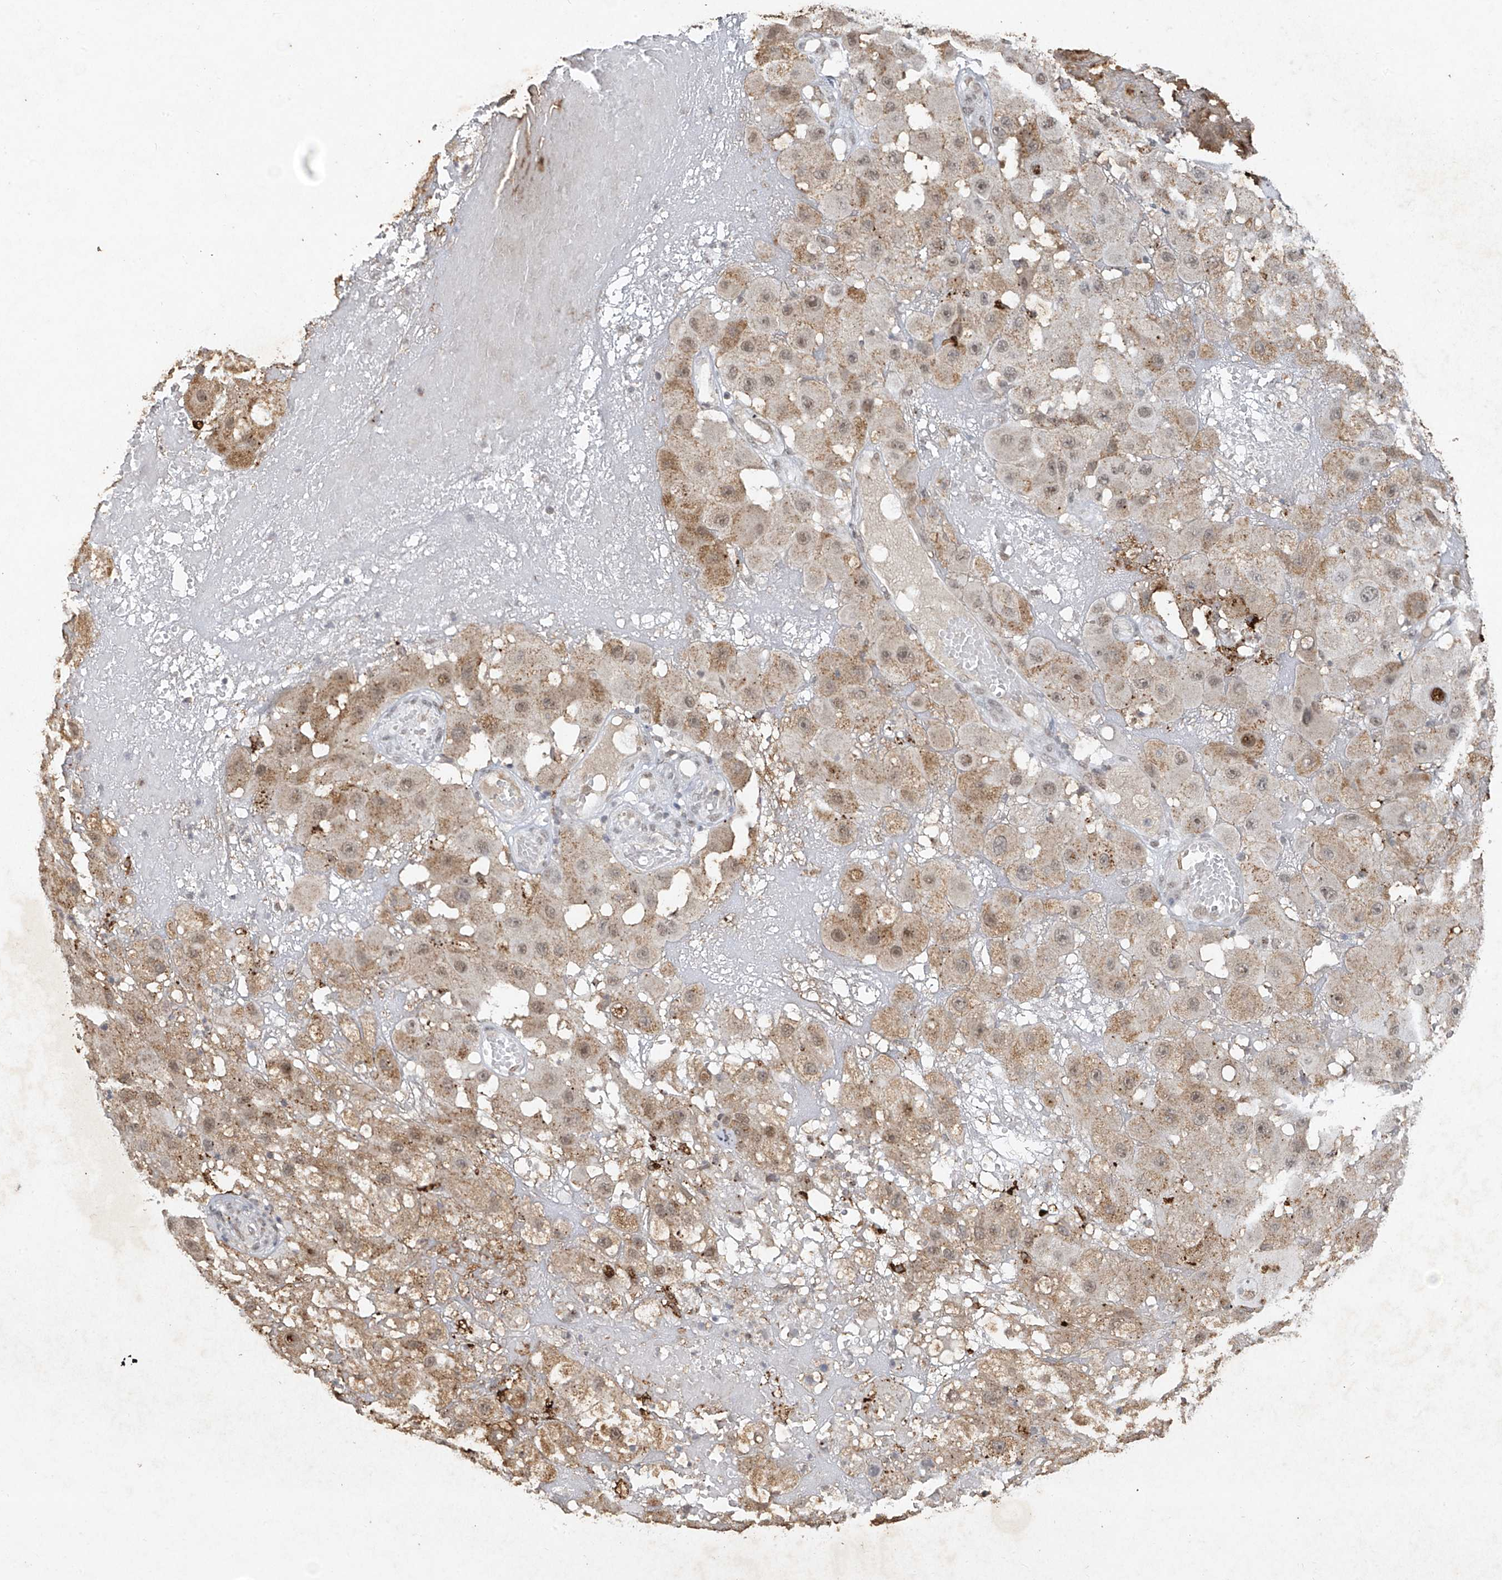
{"staining": {"intensity": "weak", "quantity": "25%-75%", "location": "cytoplasmic/membranous"}, "tissue": "melanoma", "cell_type": "Tumor cells", "image_type": "cancer", "snomed": [{"axis": "morphology", "description": "Malignant melanoma, NOS"}, {"axis": "topography", "description": "Skin"}], "caption": "IHC (DAB) staining of human melanoma shows weak cytoplasmic/membranous protein positivity in about 25%-75% of tumor cells.", "gene": "ATRIP", "patient": {"sex": "female", "age": 81}}